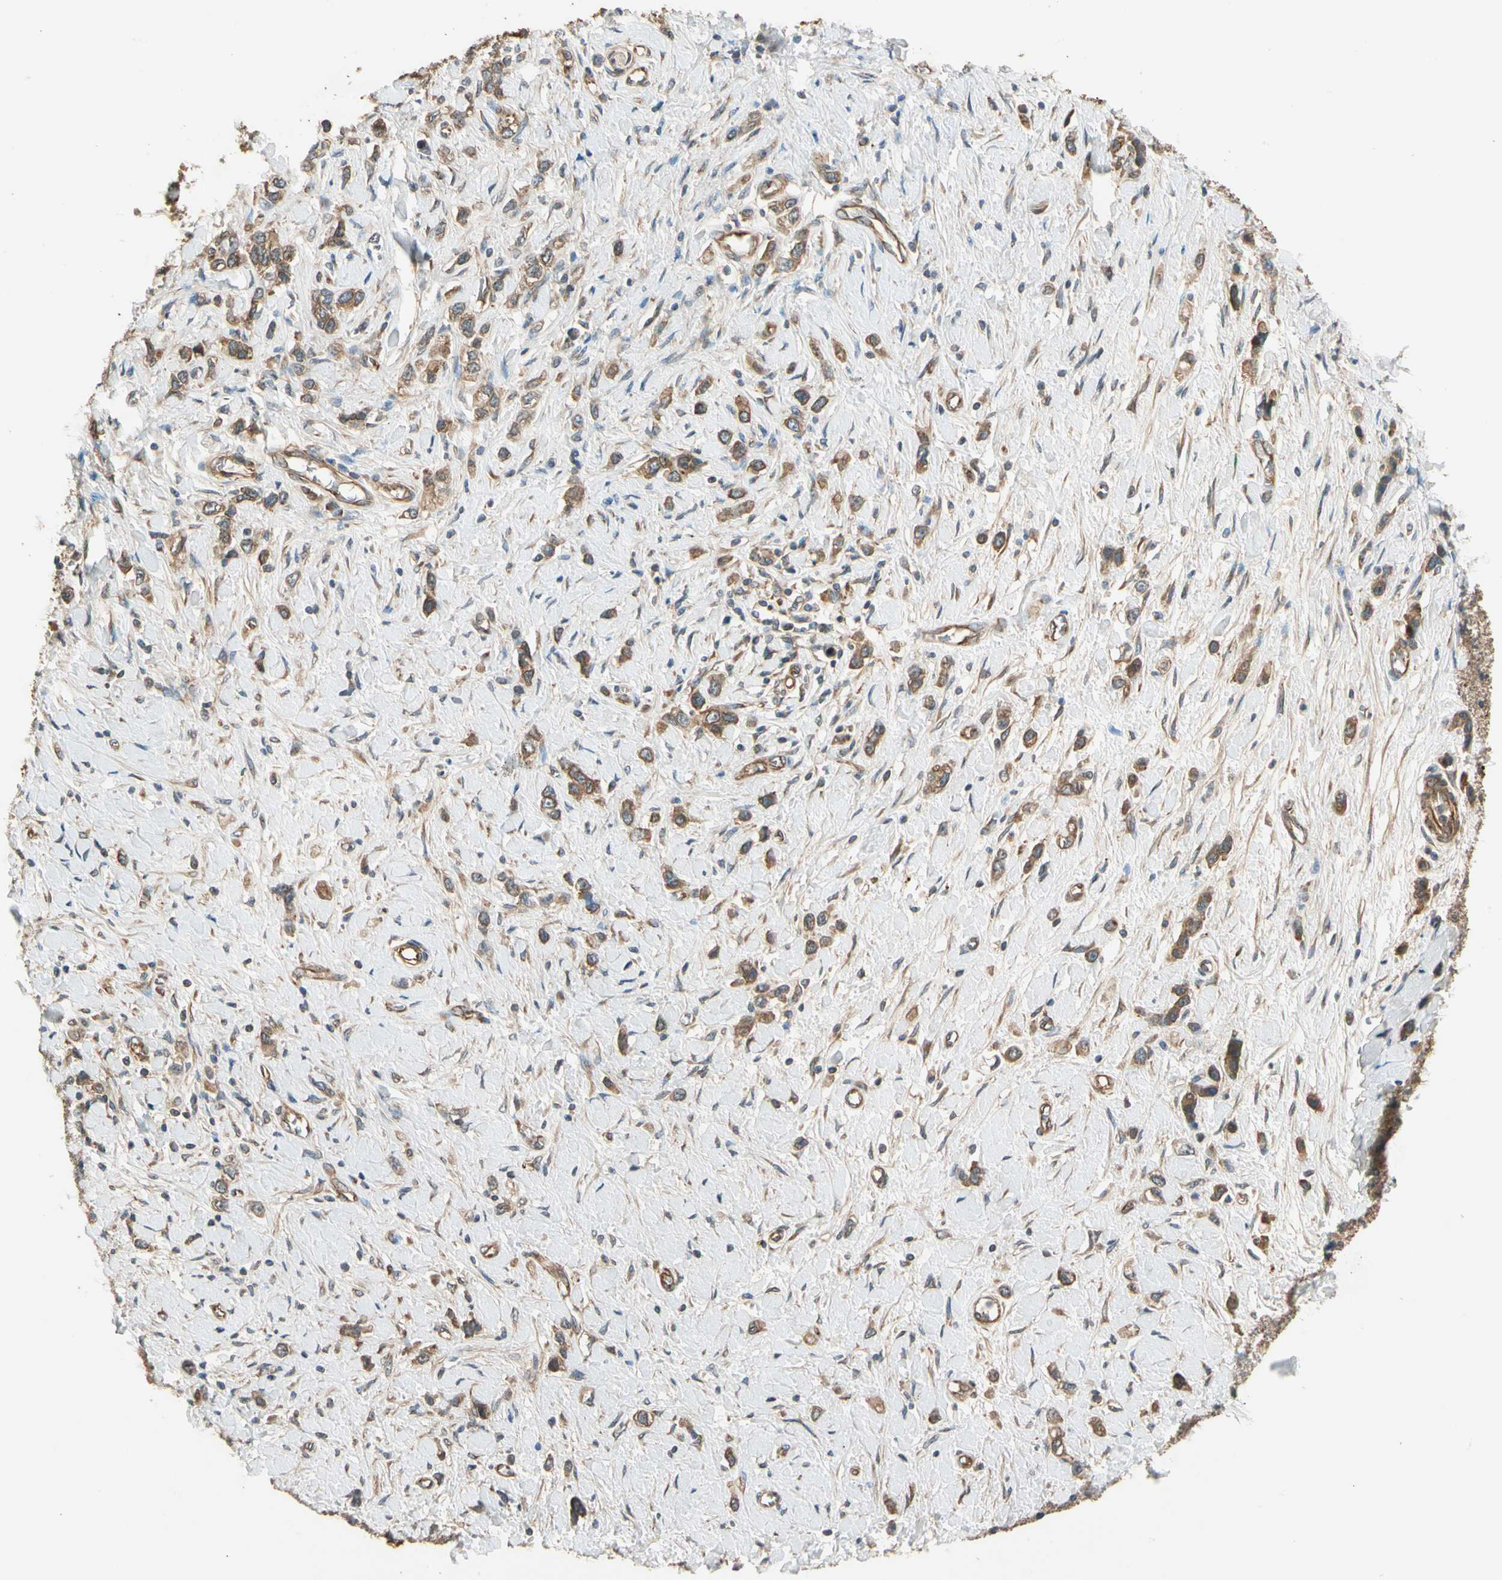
{"staining": {"intensity": "weak", "quantity": ">75%", "location": "cytoplasmic/membranous"}, "tissue": "stomach cancer", "cell_type": "Tumor cells", "image_type": "cancer", "snomed": [{"axis": "morphology", "description": "Normal tissue, NOS"}, {"axis": "morphology", "description": "Adenocarcinoma, NOS"}, {"axis": "topography", "description": "Stomach, upper"}, {"axis": "topography", "description": "Stomach"}], "caption": "Adenocarcinoma (stomach) stained with a protein marker shows weak staining in tumor cells.", "gene": "ROCK2", "patient": {"sex": "female", "age": 65}}